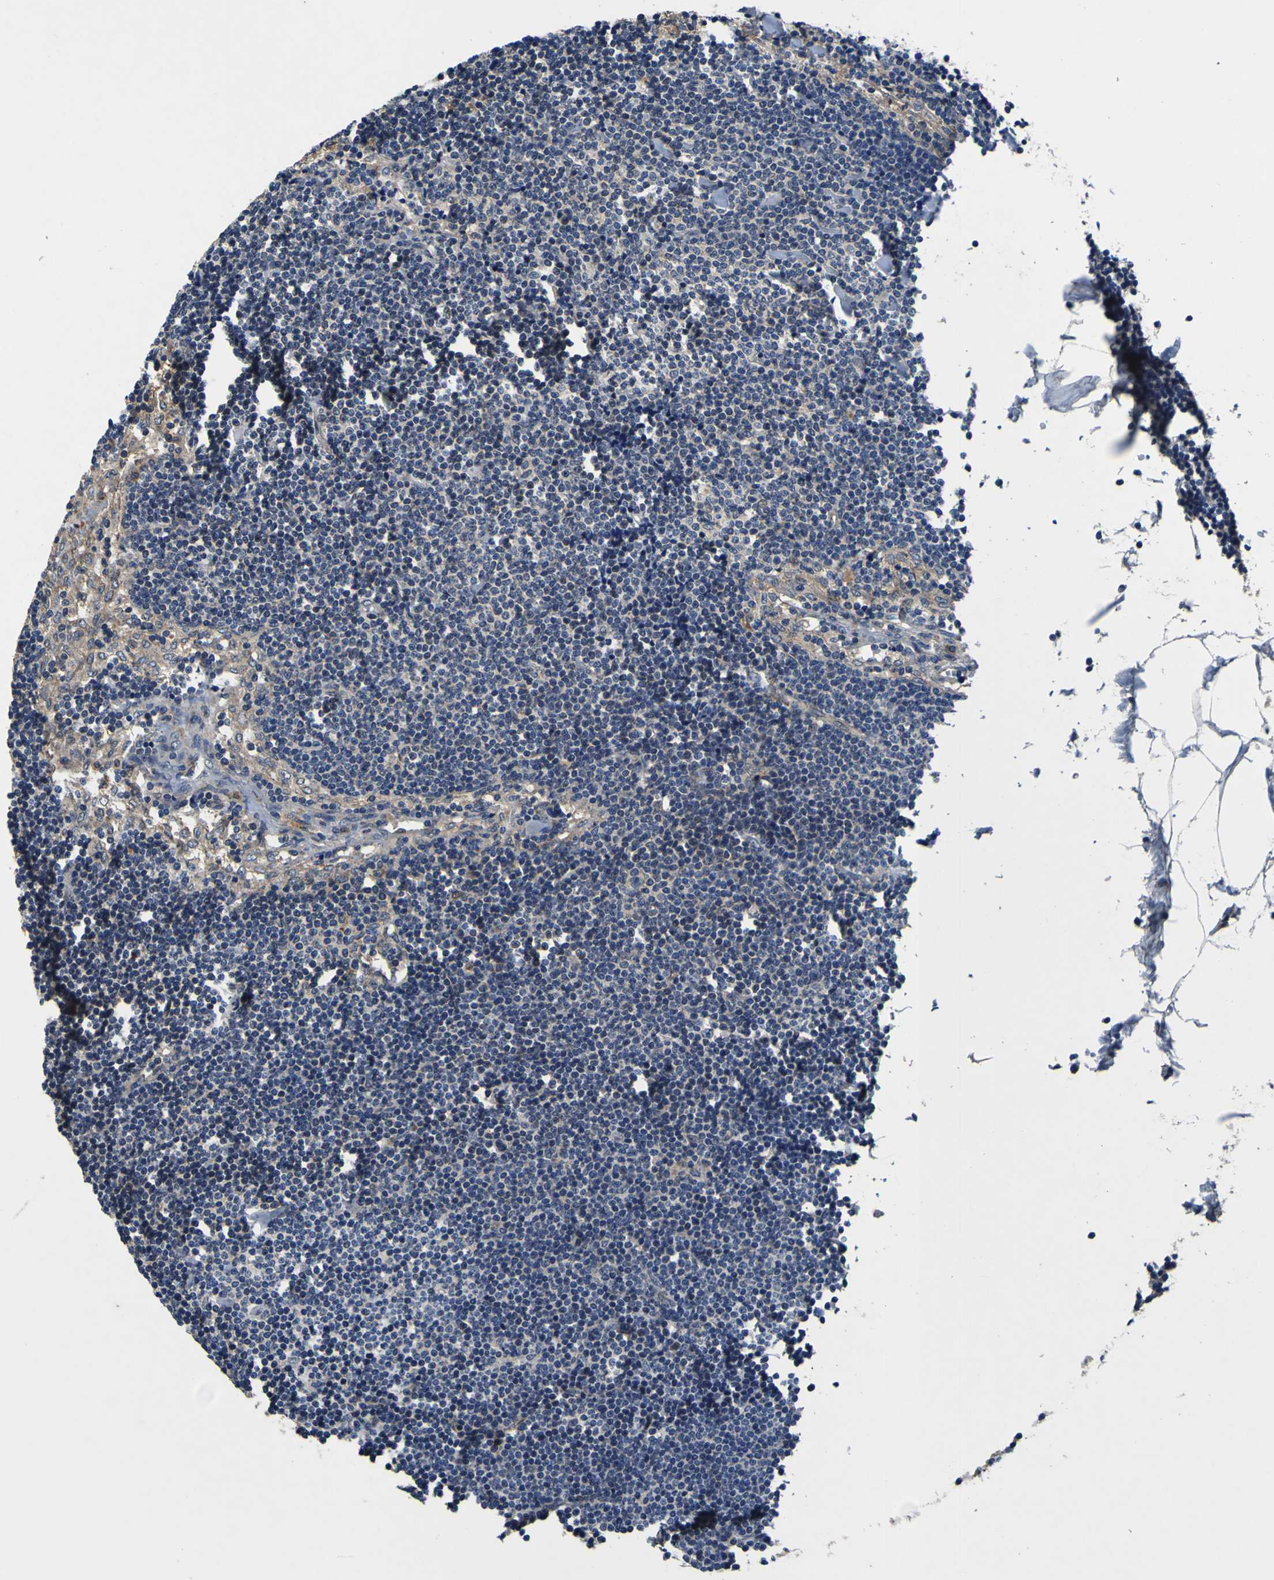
{"staining": {"intensity": "negative", "quantity": "none", "location": "none"}, "tissue": "lymph node", "cell_type": "Non-germinal center cells", "image_type": "normal", "snomed": [{"axis": "morphology", "description": "Normal tissue, NOS"}, {"axis": "topography", "description": "Lymph node"}], "caption": "Non-germinal center cells are negative for protein expression in normal human lymph node. (DAB (3,3'-diaminobenzidine) IHC, high magnification).", "gene": "EPHB4", "patient": {"sex": "male", "age": 63}}